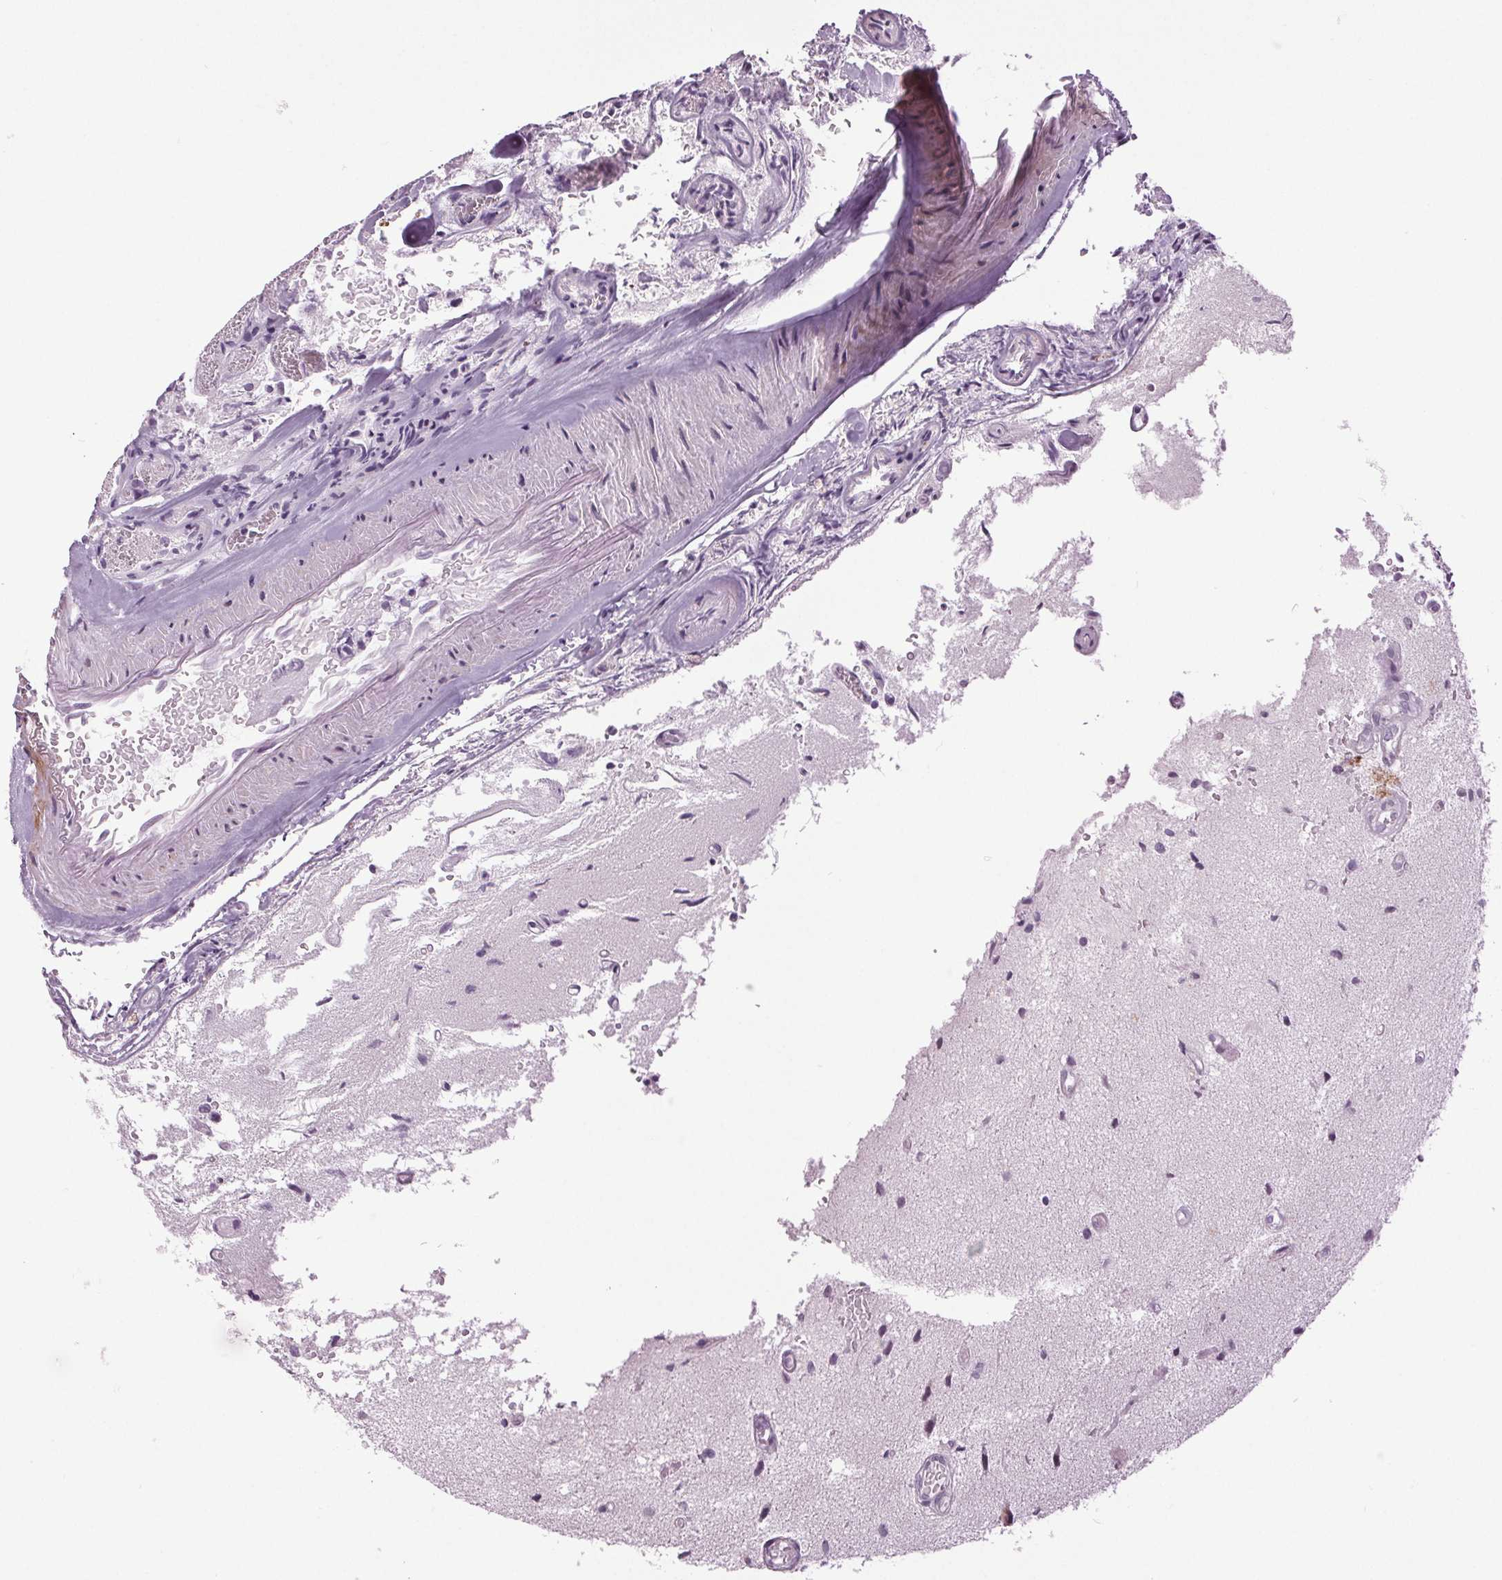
{"staining": {"intensity": "negative", "quantity": "none", "location": "none"}, "tissue": "glioma", "cell_type": "Tumor cells", "image_type": "cancer", "snomed": [{"axis": "morphology", "description": "Glioma, malignant, High grade"}, {"axis": "topography", "description": "Brain"}], "caption": "Tumor cells are negative for brown protein staining in glioma.", "gene": "DNAH12", "patient": {"sex": "male", "age": 75}}